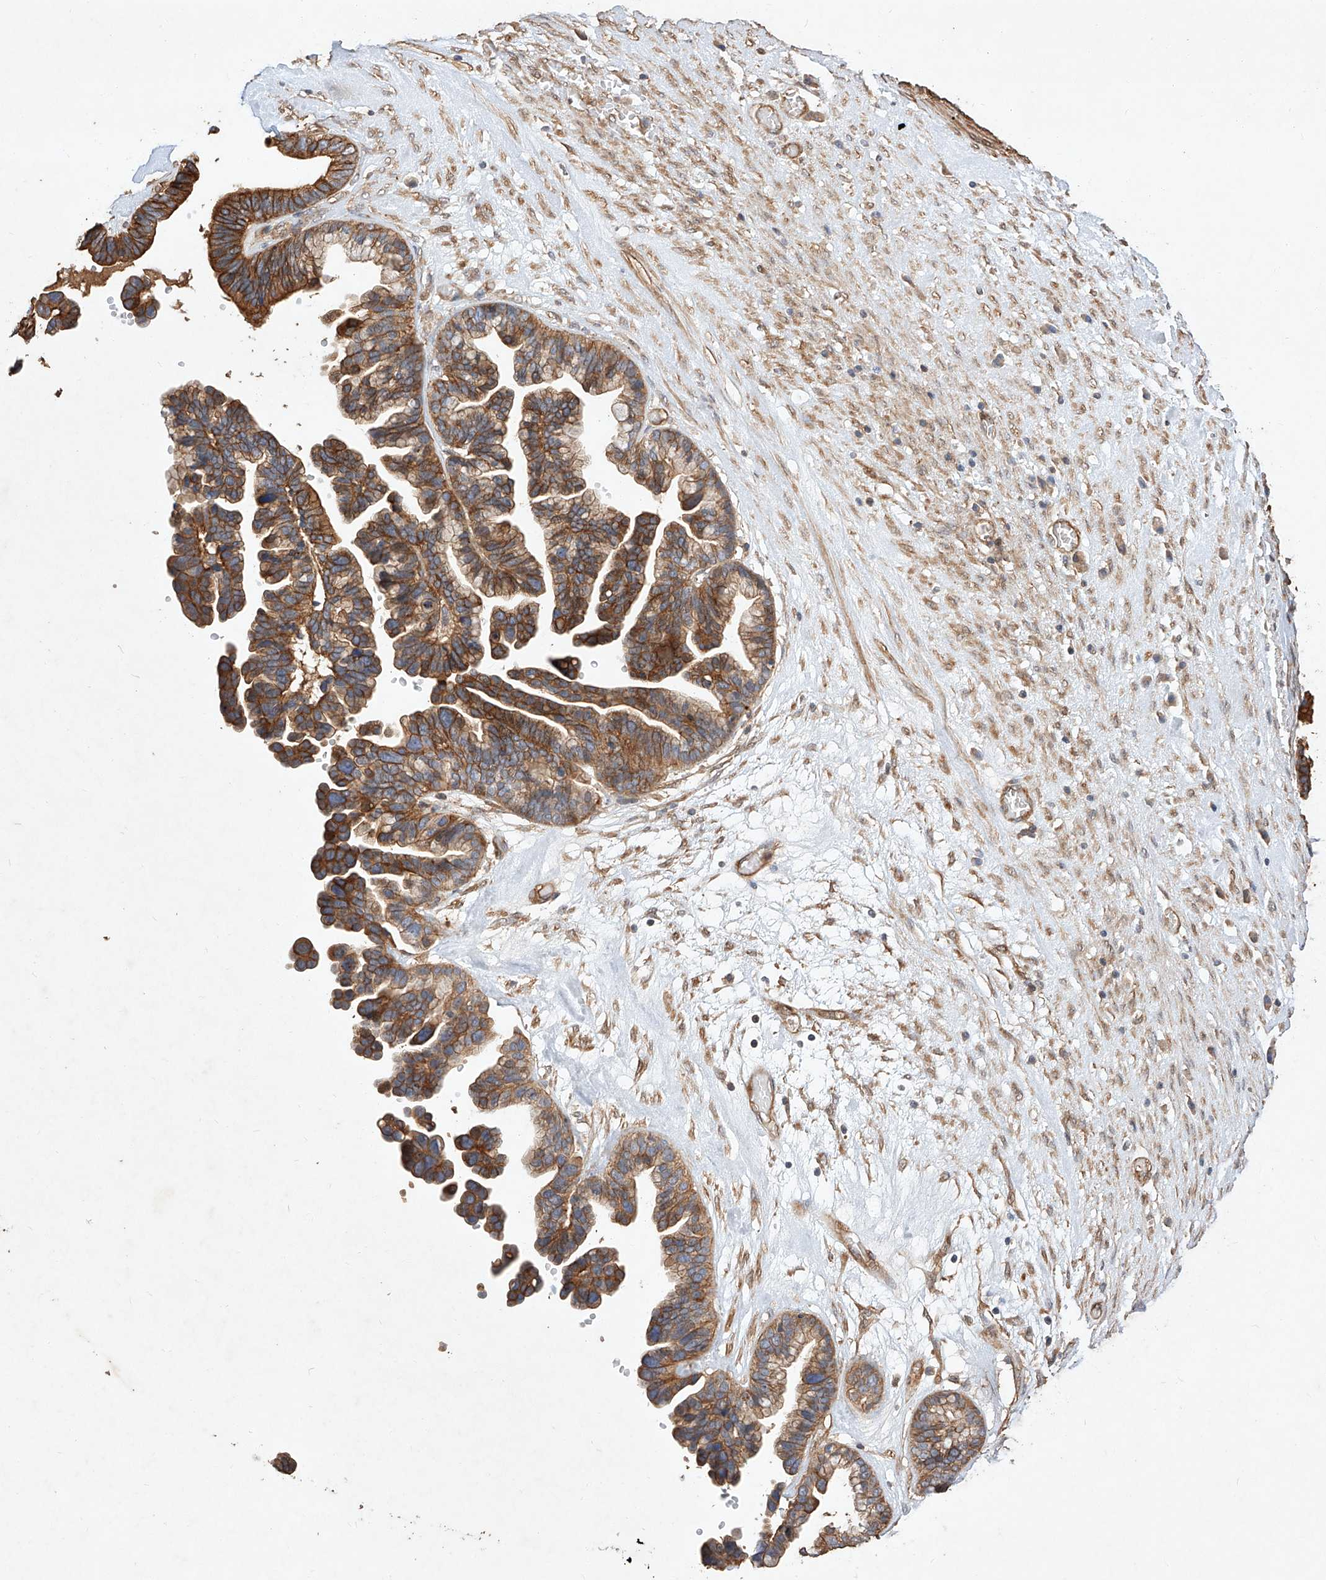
{"staining": {"intensity": "strong", "quantity": ">75%", "location": "cytoplasmic/membranous"}, "tissue": "ovarian cancer", "cell_type": "Tumor cells", "image_type": "cancer", "snomed": [{"axis": "morphology", "description": "Cystadenocarcinoma, serous, NOS"}, {"axis": "topography", "description": "Ovary"}], "caption": "A high amount of strong cytoplasmic/membranous staining is appreciated in approximately >75% of tumor cells in ovarian cancer (serous cystadenocarcinoma) tissue.", "gene": "GHDC", "patient": {"sex": "female", "age": 56}}